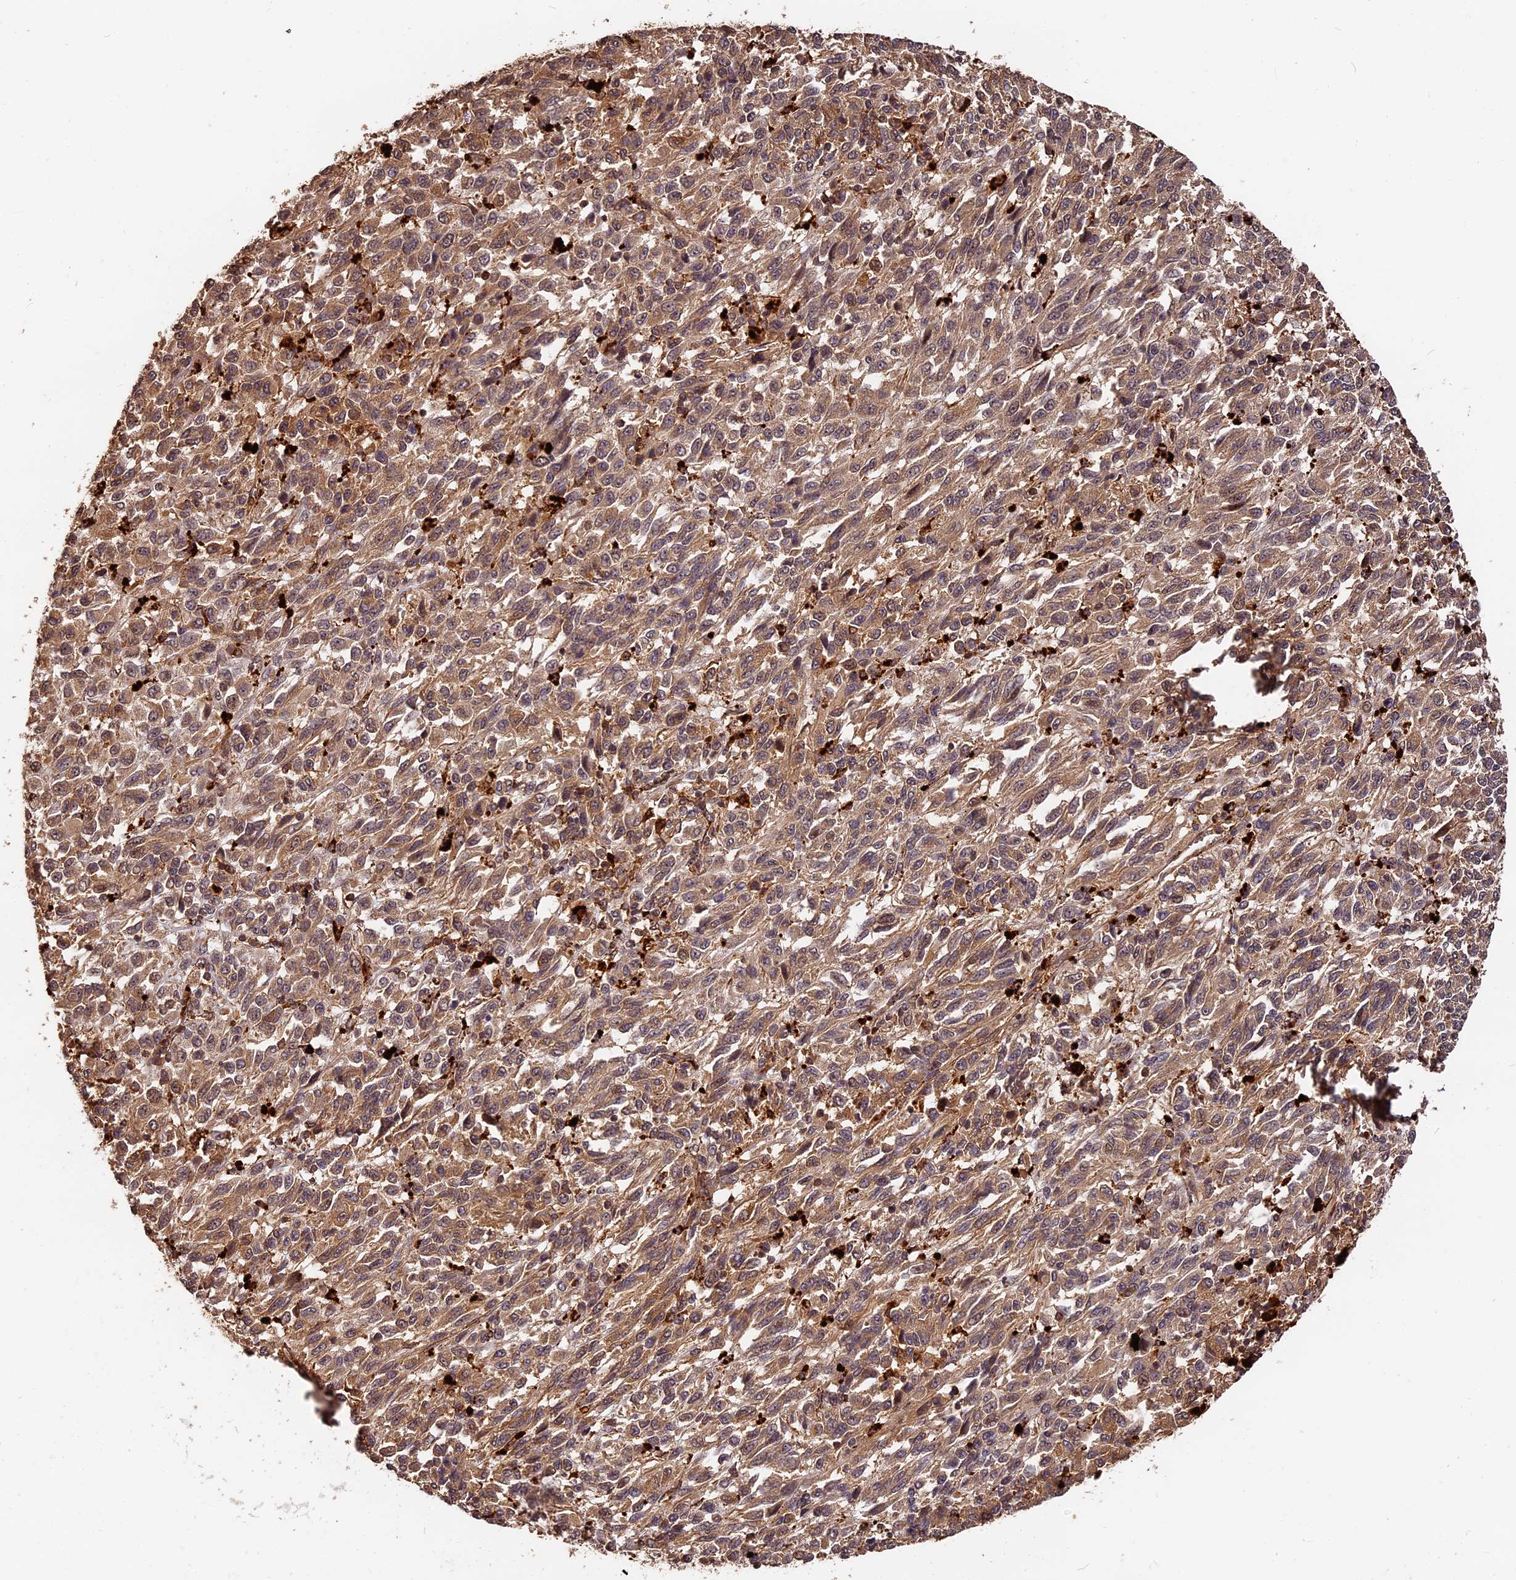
{"staining": {"intensity": "moderate", "quantity": ">75%", "location": "cytoplasmic/membranous"}, "tissue": "melanoma", "cell_type": "Tumor cells", "image_type": "cancer", "snomed": [{"axis": "morphology", "description": "Malignant melanoma, Metastatic site"}, {"axis": "topography", "description": "Lung"}], "caption": "Protein staining by immunohistochemistry reveals moderate cytoplasmic/membranous staining in about >75% of tumor cells in malignant melanoma (metastatic site).", "gene": "MMP15", "patient": {"sex": "male", "age": 64}}